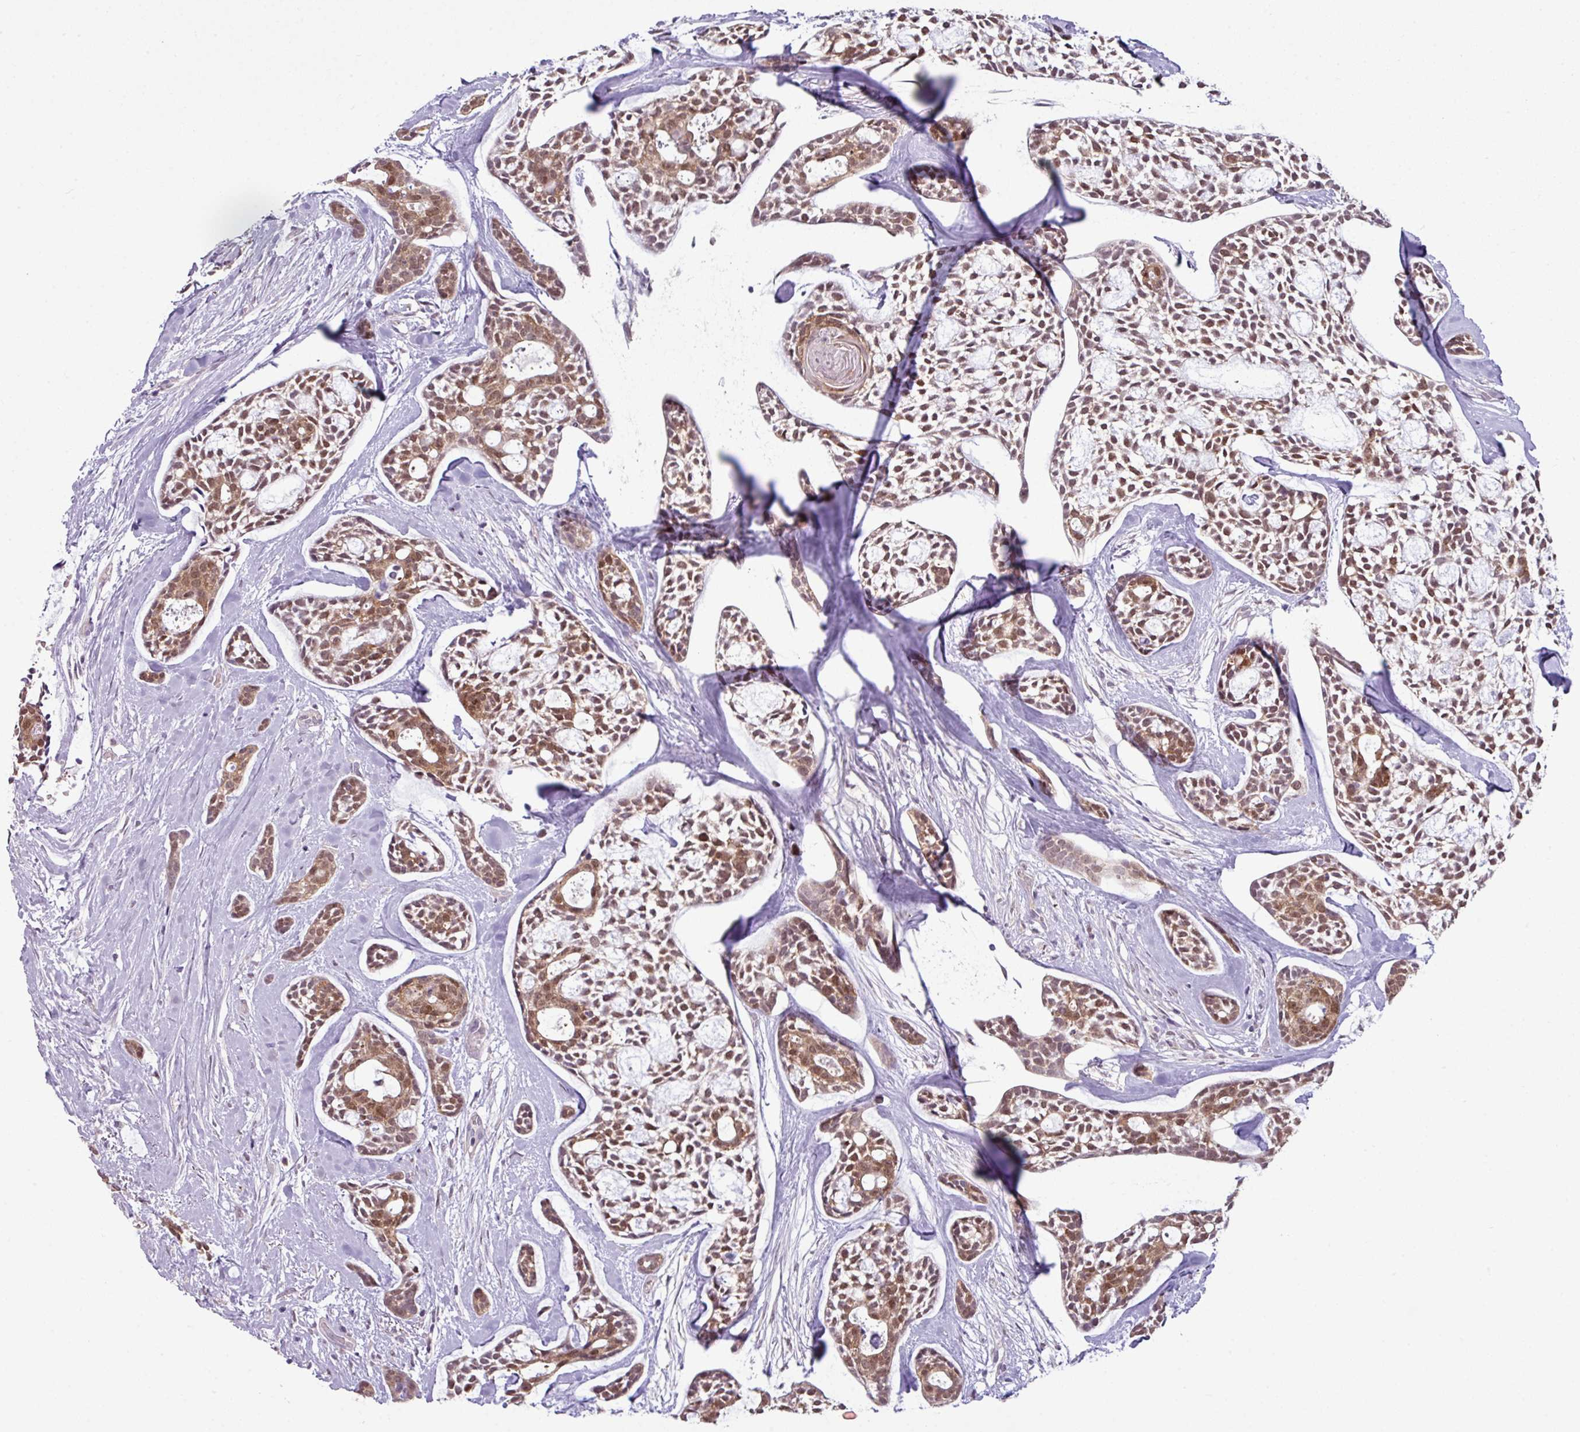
{"staining": {"intensity": "moderate", "quantity": ">75%", "location": "cytoplasmic/membranous,nuclear"}, "tissue": "head and neck cancer", "cell_type": "Tumor cells", "image_type": "cancer", "snomed": [{"axis": "morphology", "description": "Adenocarcinoma, NOS"}, {"axis": "topography", "description": "Subcutis"}, {"axis": "topography", "description": "Head-Neck"}], "caption": "Protein staining by immunohistochemistry (IHC) shows moderate cytoplasmic/membranous and nuclear expression in about >75% of tumor cells in adenocarcinoma (head and neck).", "gene": "TTLL12", "patient": {"sex": "female", "age": 73}}